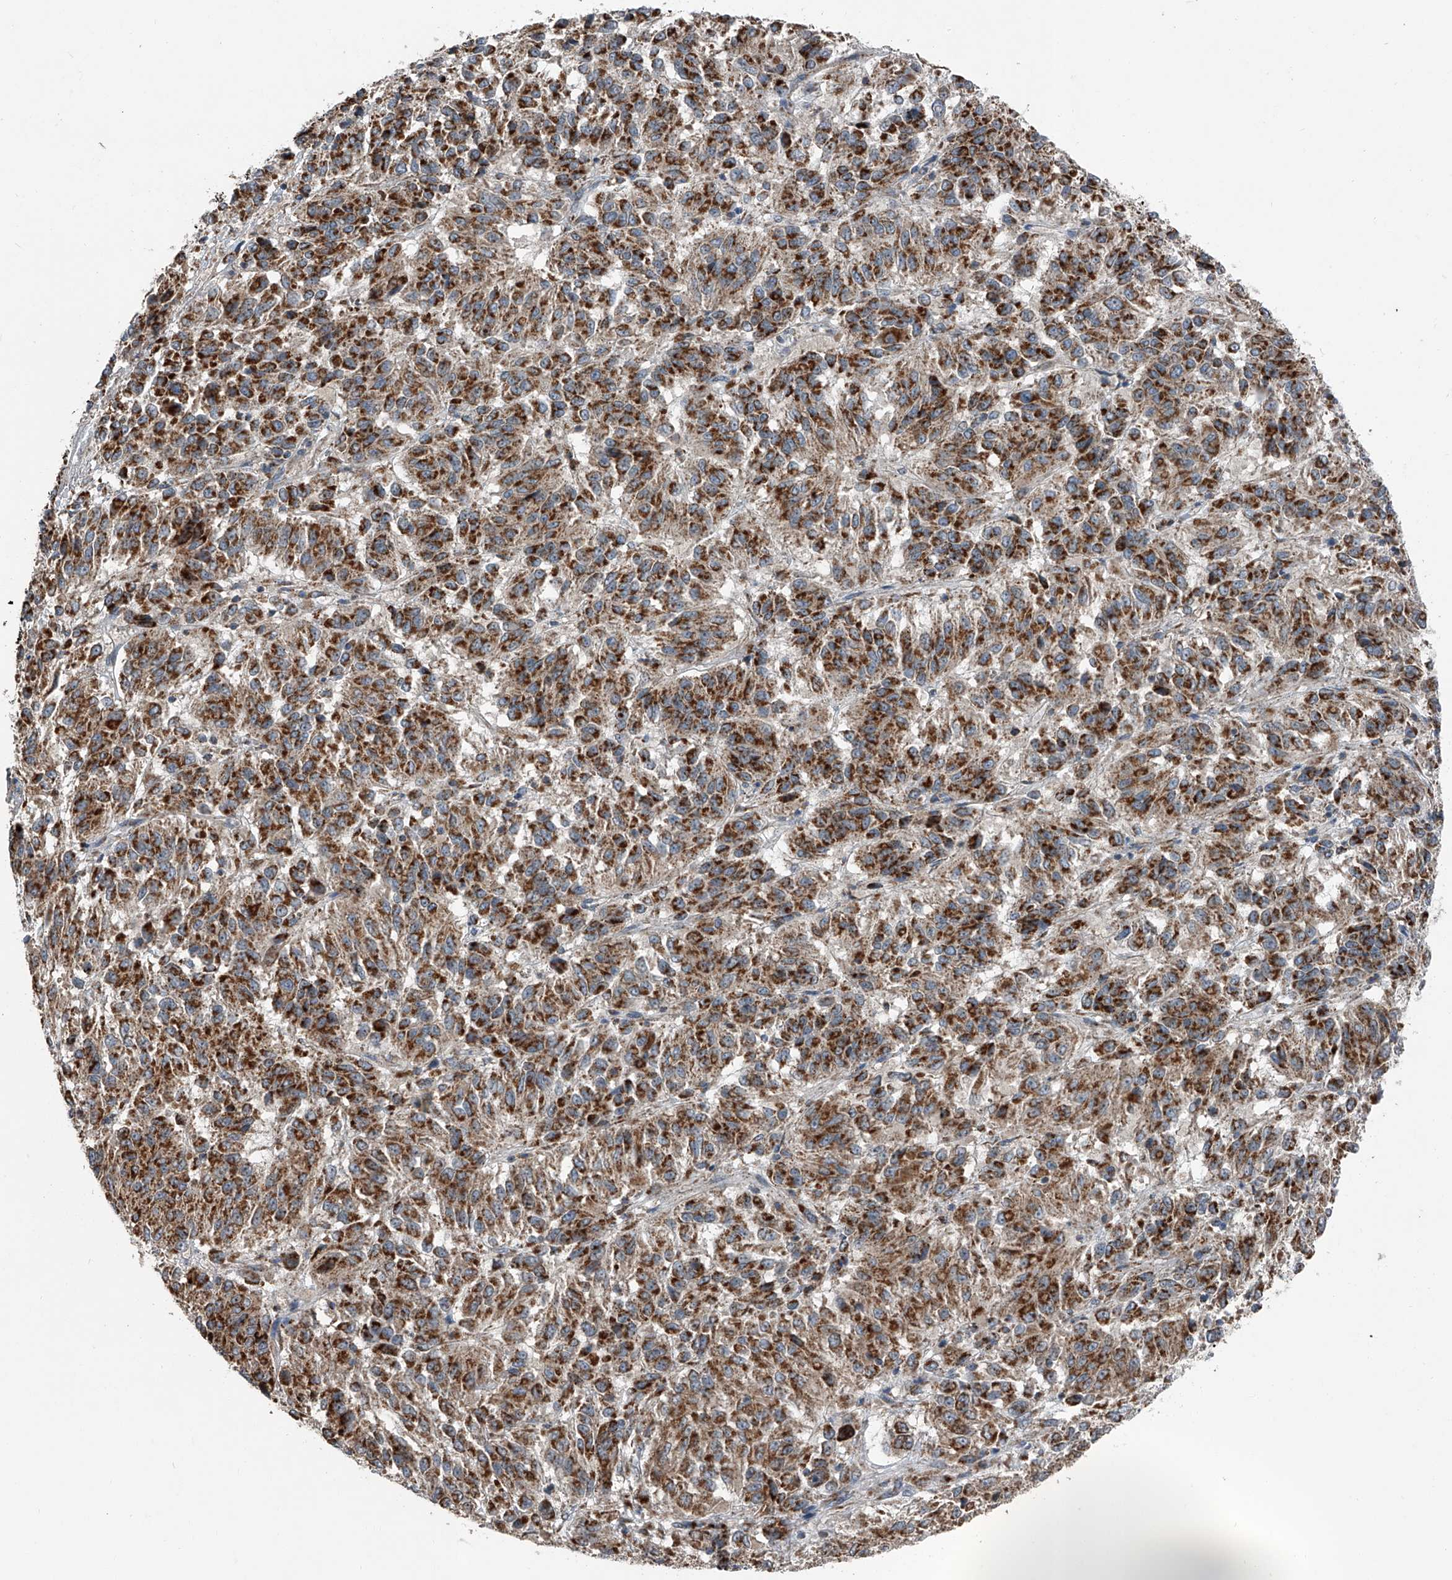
{"staining": {"intensity": "strong", "quantity": ">75%", "location": "cytoplasmic/membranous"}, "tissue": "melanoma", "cell_type": "Tumor cells", "image_type": "cancer", "snomed": [{"axis": "morphology", "description": "Malignant melanoma, Metastatic site"}, {"axis": "topography", "description": "Lung"}], "caption": "Immunohistochemistry (DAB) staining of human melanoma demonstrates strong cytoplasmic/membranous protein expression in about >75% of tumor cells.", "gene": "CHRNA7", "patient": {"sex": "male", "age": 64}}